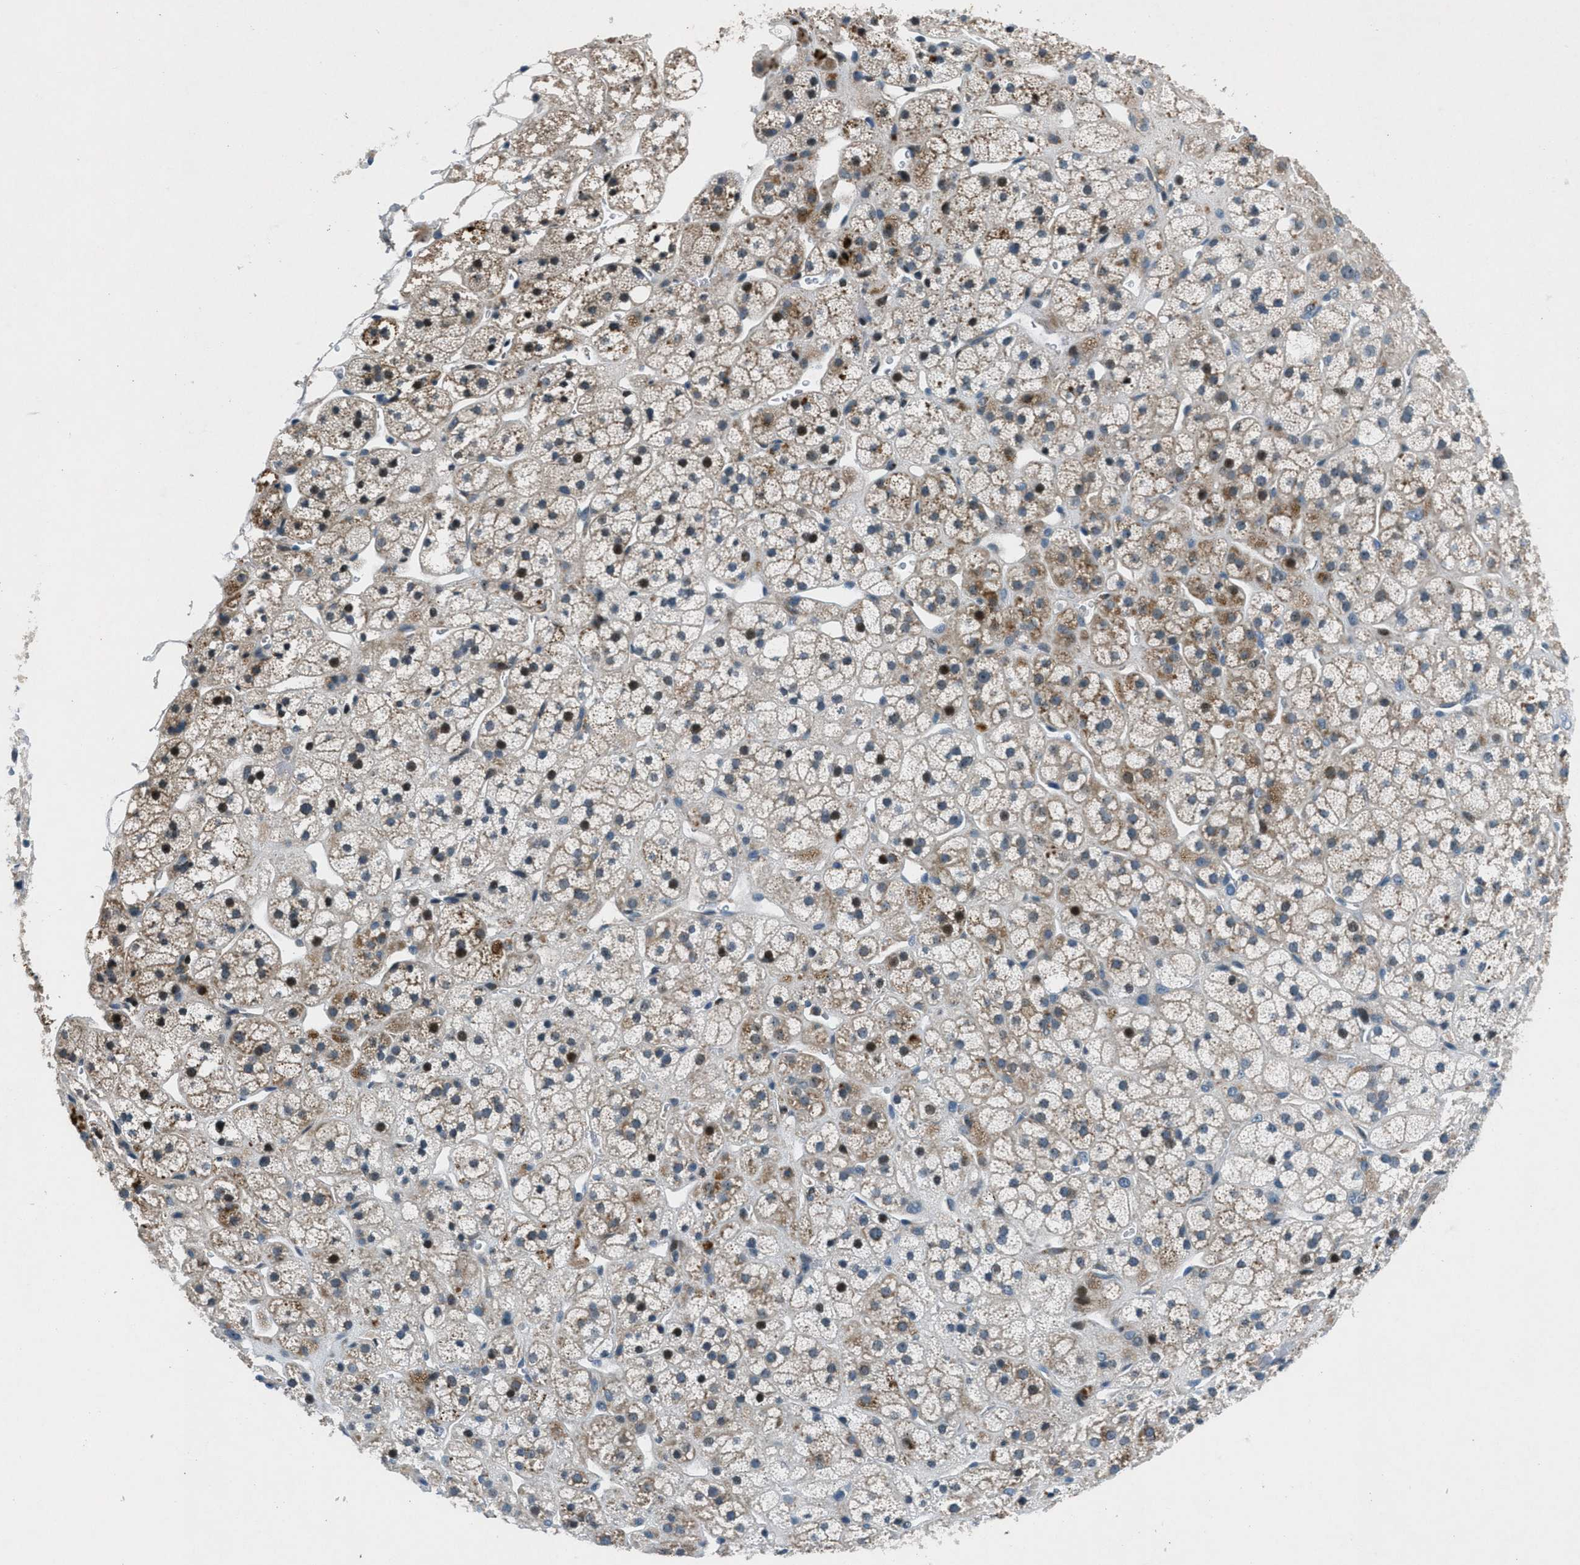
{"staining": {"intensity": "strong", "quantity": "25%-75%", "location": "cytoplasmic/membranous,nuclear"}, "tissue": "adrenal gland", "cell_type": "Glandular cells", "image_type": "normal", "snomed": [{"axis": "morphology", "description": "Normal tissue, NOS"}, {"axis": "topography", "description": "Adrenal gland"}], "caption": "Immunohistochemical staining of normal human adrenal gland exhibits strong cytoplasmic/membranous,nuclear protein staining in about 25%-75% of glandular cells.", "gene": "CLEC2D", "patient": {"sex": "male", "age": 56}}